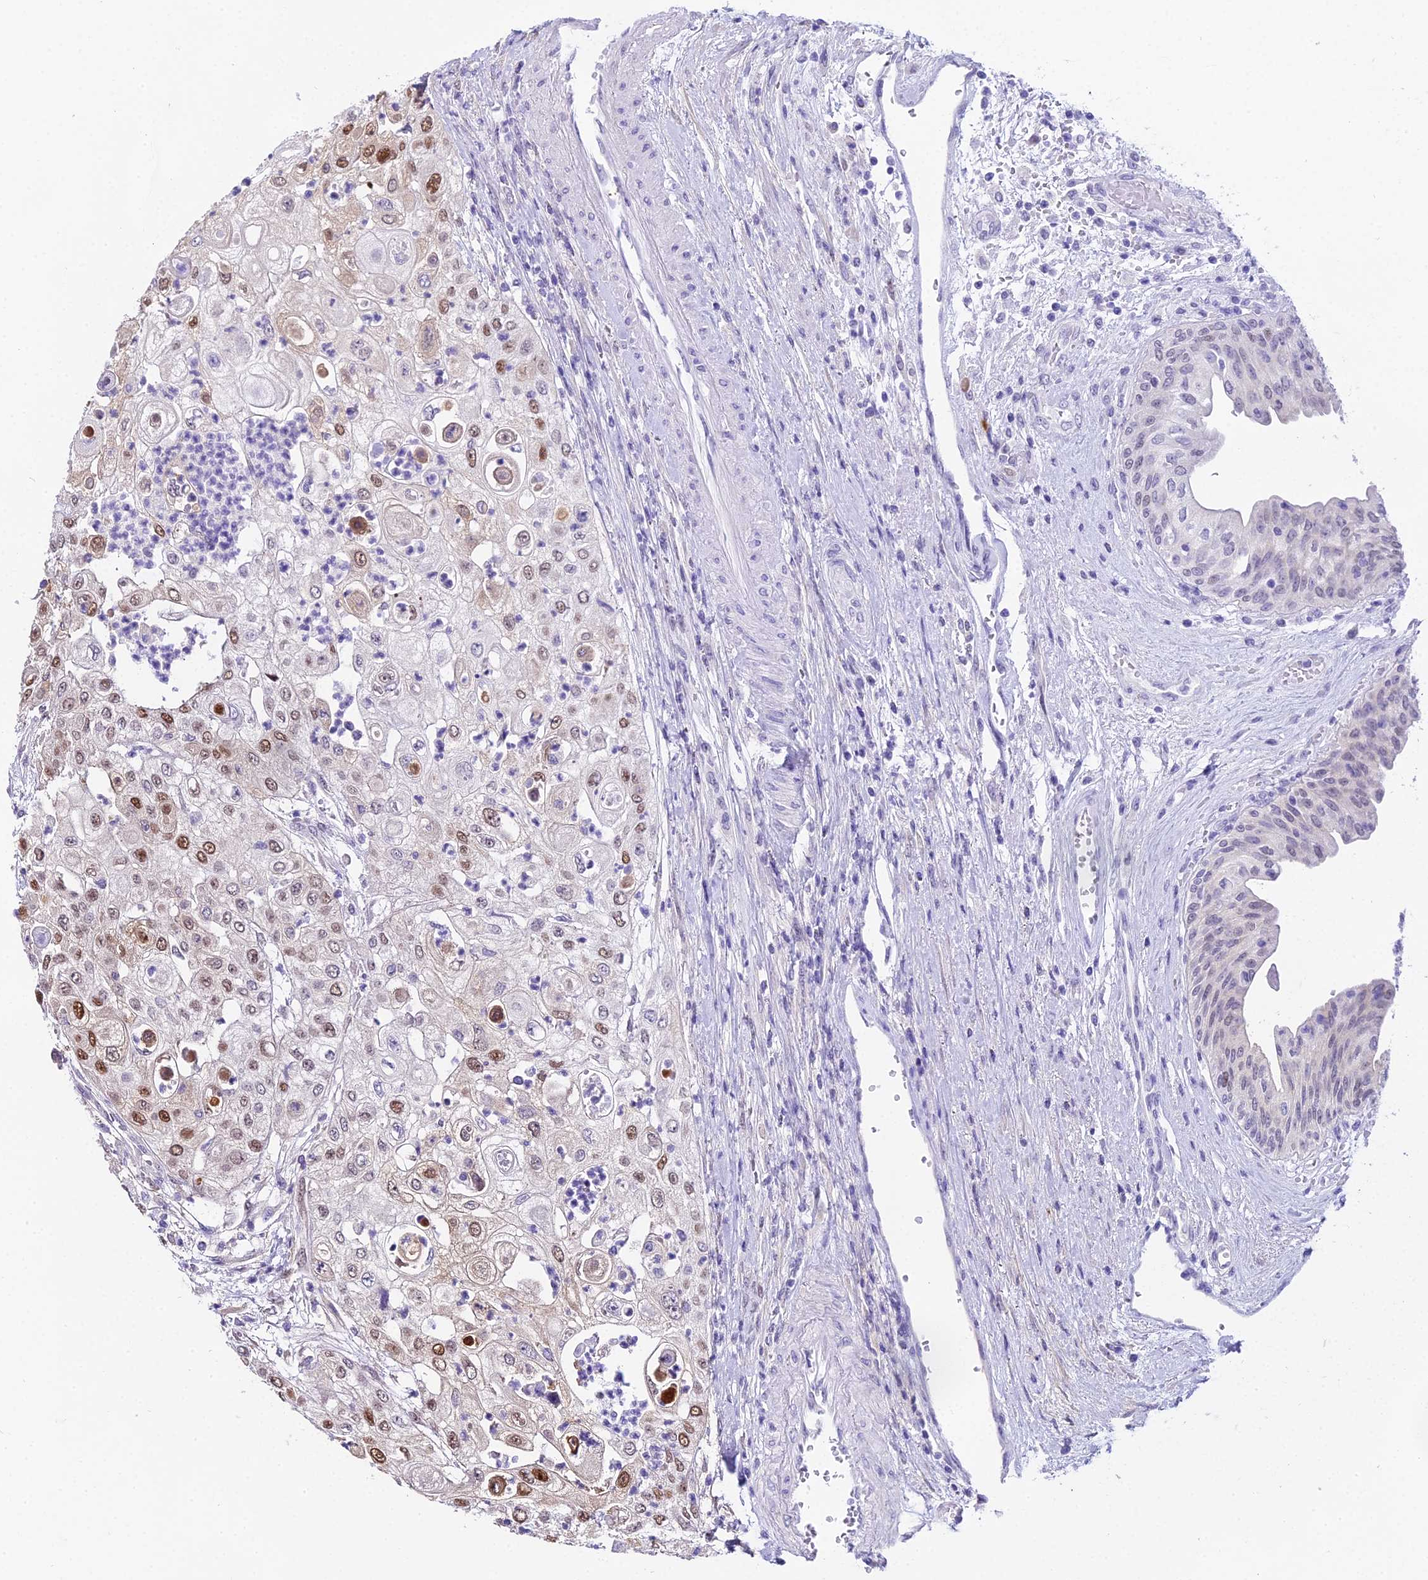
{"staining": {"intensity": "moderate", "quantity": "25%-75%", "location": "nuclear"}, "tissue": "urothelial cancer", "cell_type": "Tumor cells", "image_type": "cancer", "snomed": [{"axis": "morphology", "description": "Urothelial carcinoma, High grade"}, {"axis": "topography", "description": "Urinary bladder"}], "caption": "Protein staining exhibits moderate nuclear positivity in approximately 25%-75% of tumor cells in urothelial cancer.", "gene": "MAT2A", "patient": {"sex": "female", "age": 79}}